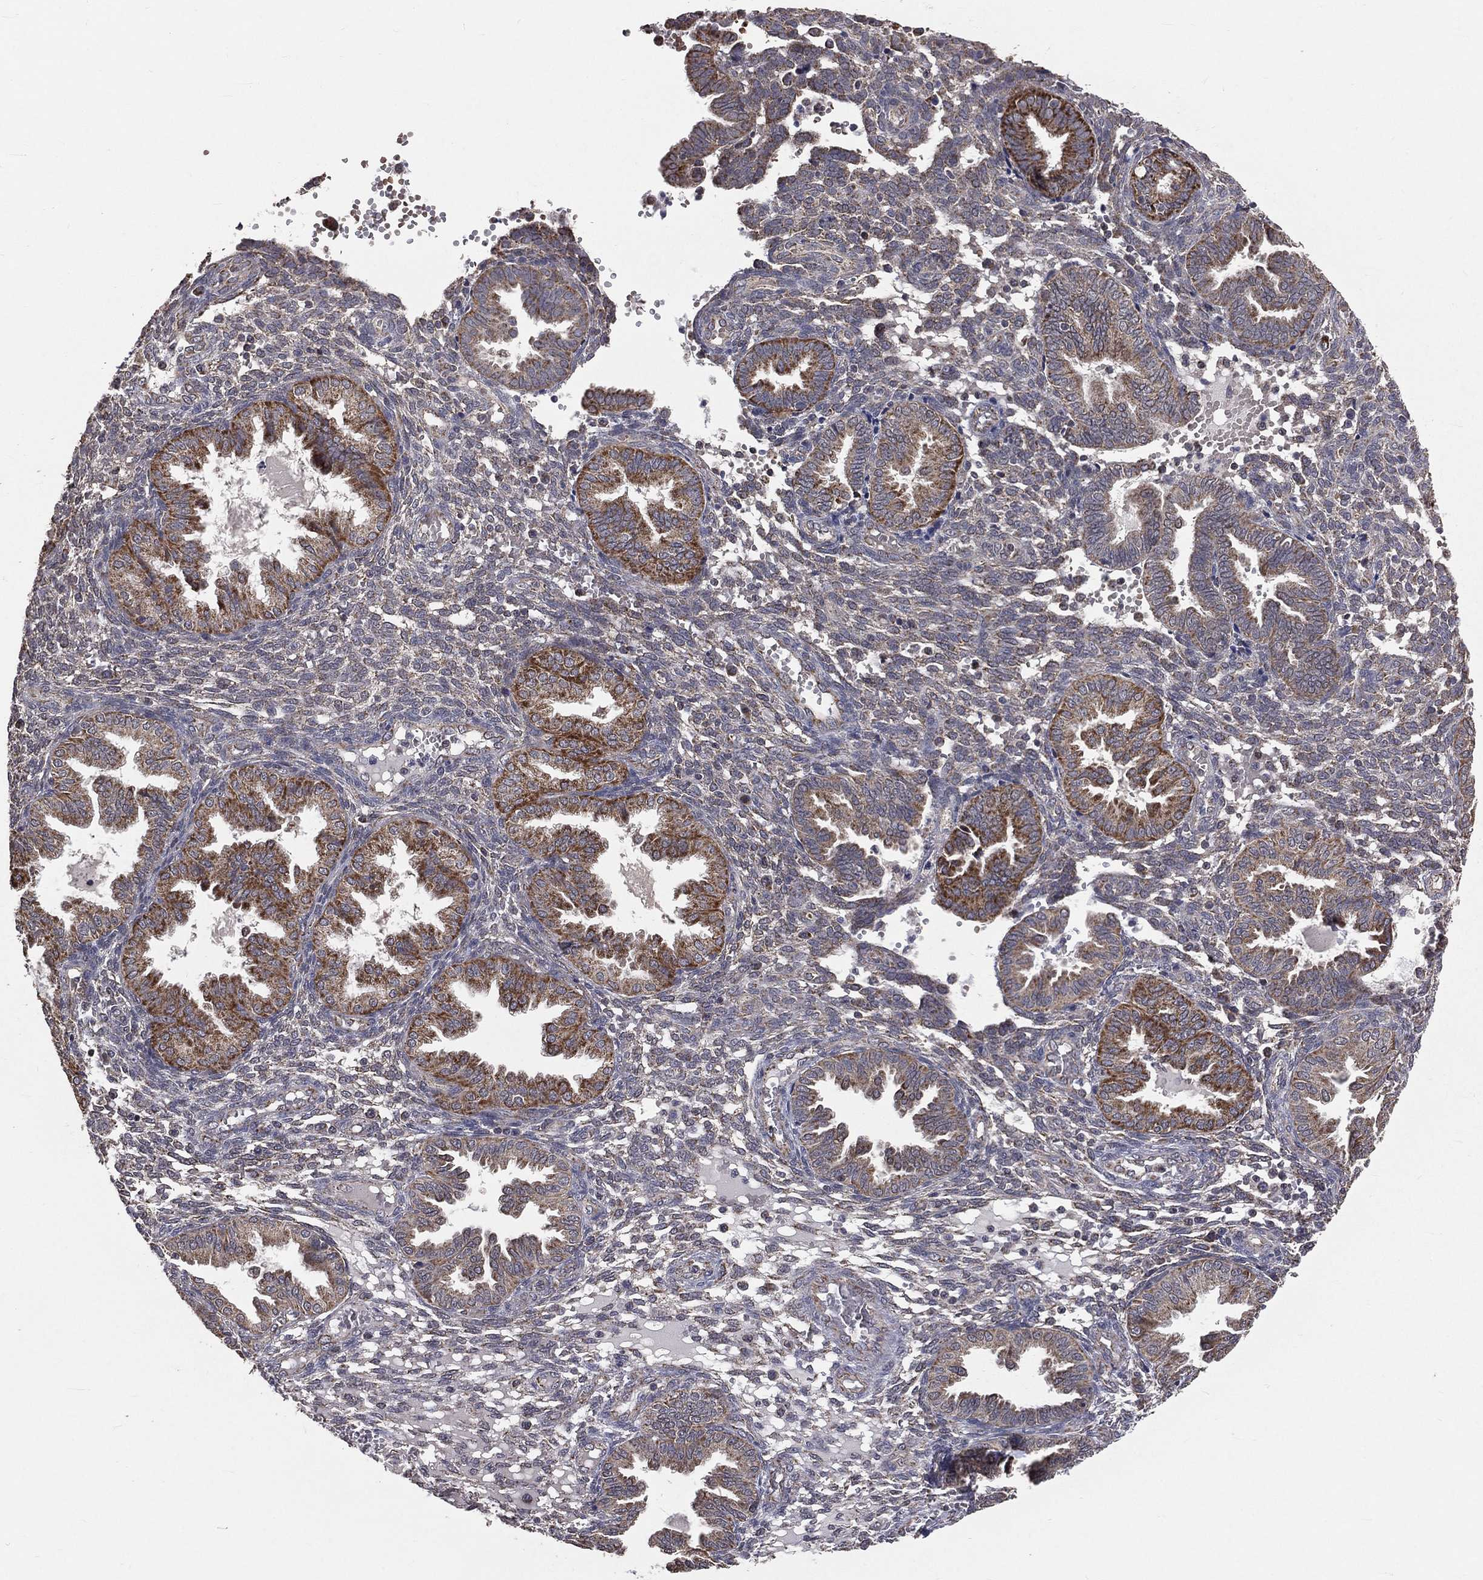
{"staining": {"intensity": "negative", "quantity": "none", "location": "none"}, "tissue": "endometrium", "cell_type": "Cells in endometrial stroma", "image_type": "normal", "snomed": [{"axis": "morphology", "description": "Normal tissue, NOS"}, {"axis": "topography", "description": "Endometrium"}], "caption": "DAB immunohistochemical staining of benign endometrium displays no significant positivity in cells in endometrial stroma. The staining is performed using DAB (3,3'-diaminobenzidine) brown chromogen with nuclei counter-stained in using hematoxylin.", "gene": "MRPL46", "patient": {"sex": "female", "age": 42}}